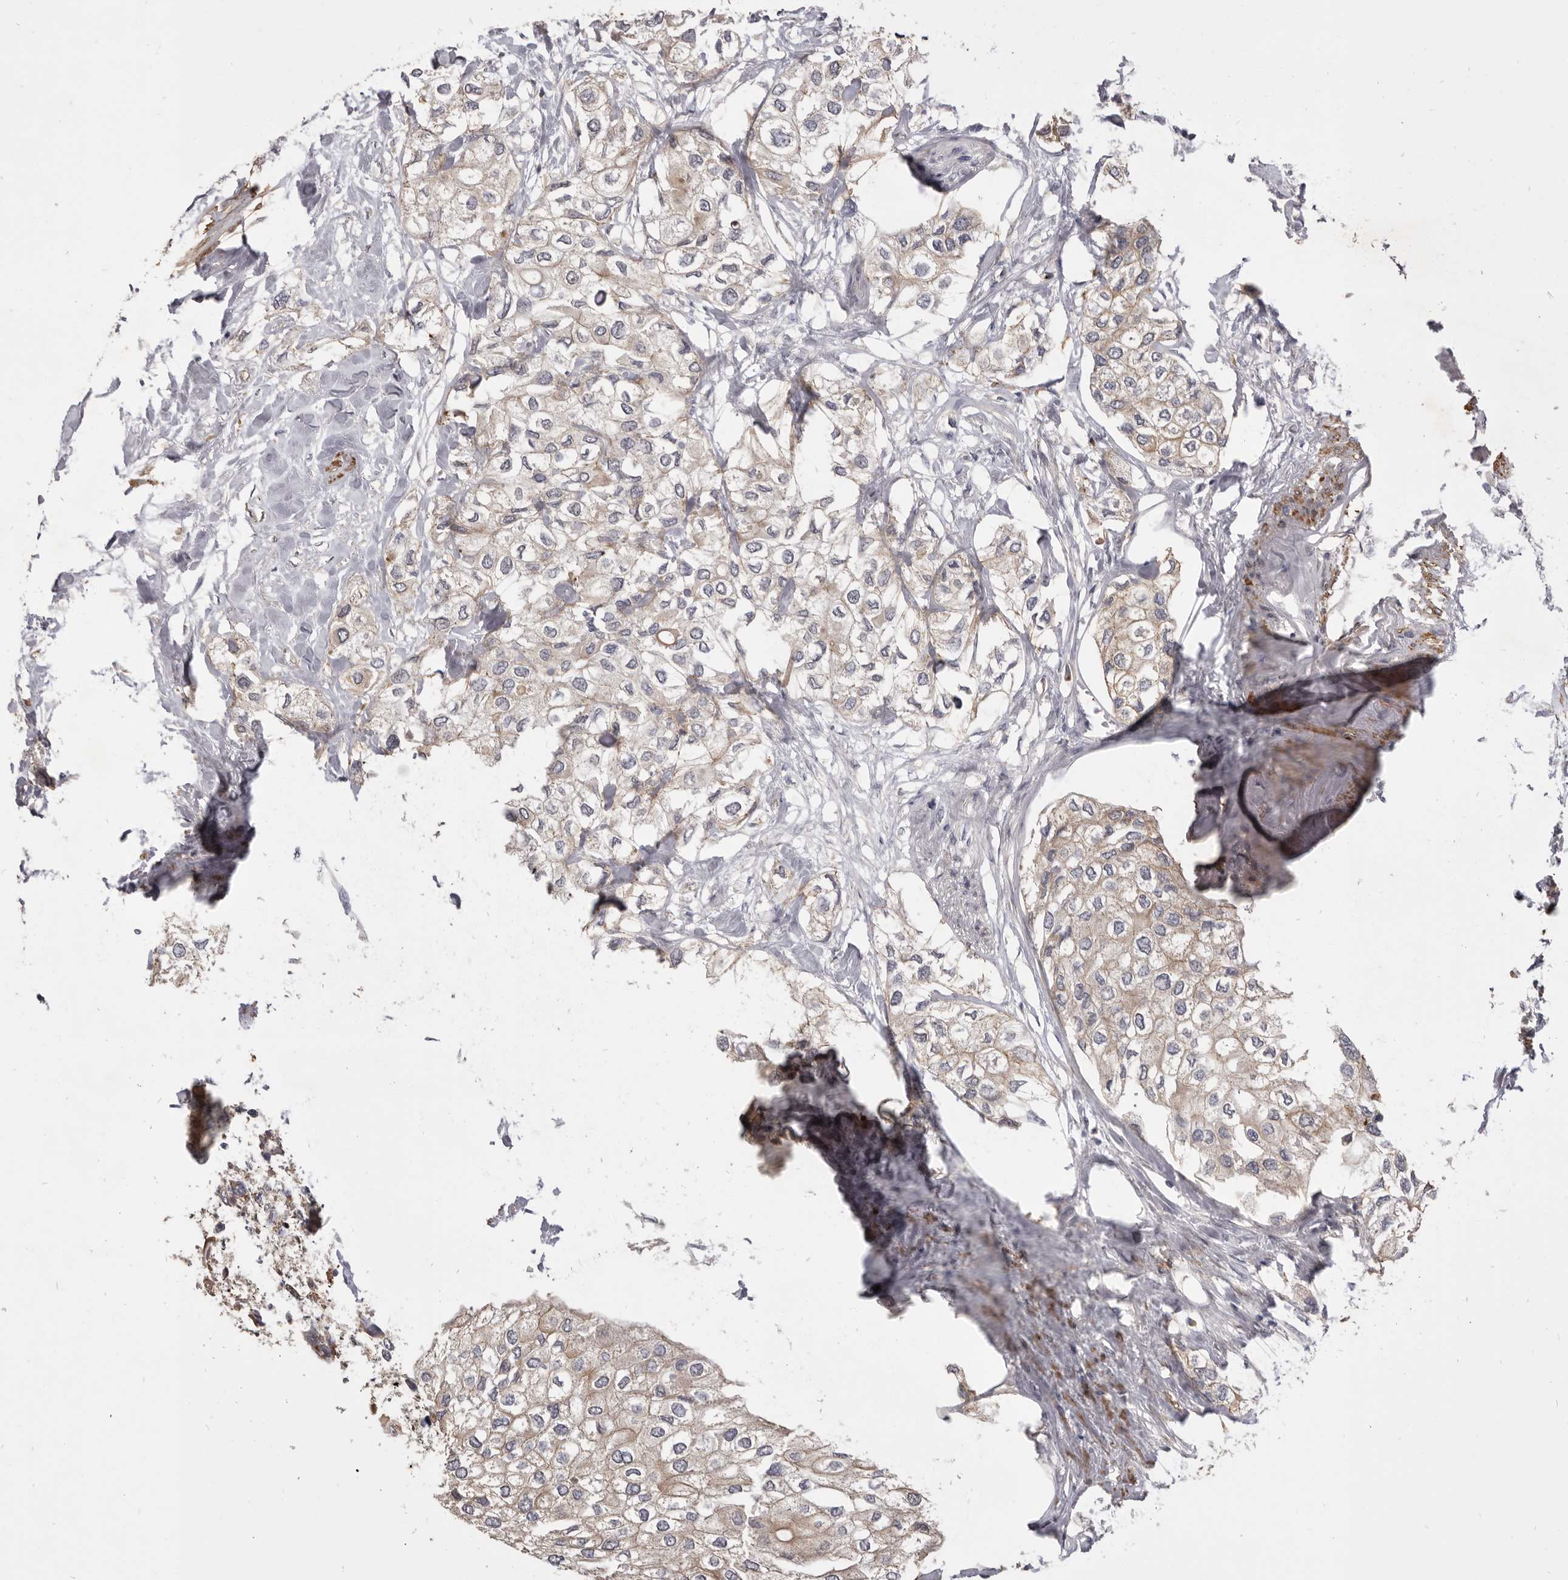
{"staining": {"intensity": "weak", "quantity": ">75%", "location": "cytoplasmic/membranous"}, "tissue": "urothelial cancer", "cell_type": "Tumor cells", "image_type": "cancer", "snomed": [{"axis": "morphology", "description": "Urothelial carcinoma, High grade"}, {"axis": "topography", "description": "Urinary bladder"}], "caption": "High-grade urothelial carcinoma stained for a protein (brown) displays weak cytoplasmic/membranous positive staining in about >75% of tumor cells.", "gene": "VPS45", "patient": {"sex": "male", "age": 64}}